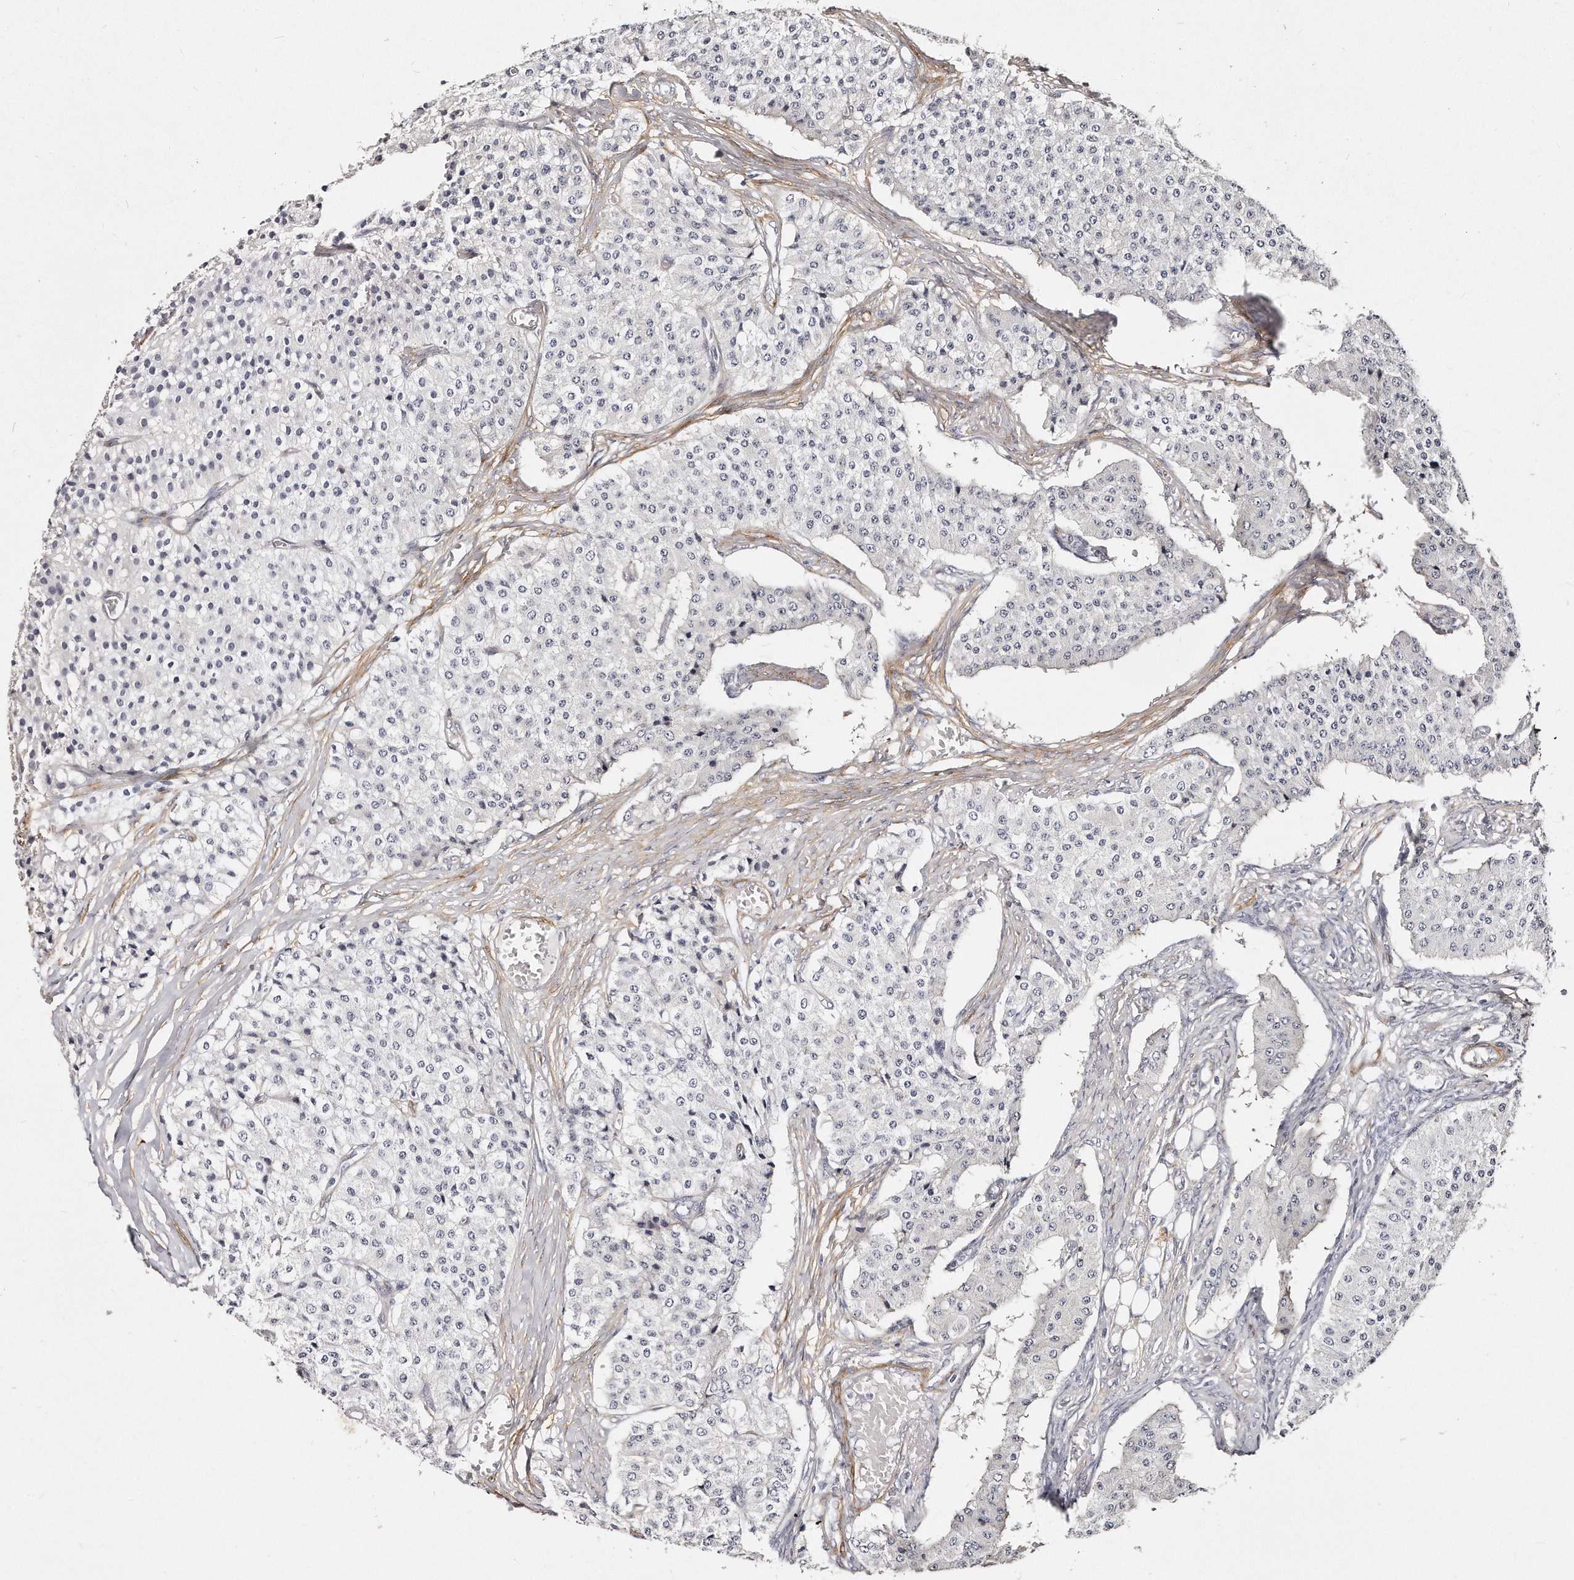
{"staining": {"intensity": "negative", "quantity": "none", "location": "none"}, "tissue": "carcinoid", "cell_type": "Tumor cells", "image_type": "cancer", "snomed": [{"axis": "morphology", "description": "Carcinoid, malignant, NOS"}, {"axis": "topography", "description": "Colon"}], "caption": "This micrograph is of carcinoid stained with immunohistochemistry (IHC) to label a protein in brown with the nuclei are counter-stained blue. There is no staining in tumor cells.", "gene": "LMOD1", "patient": {"sex": "female", "age": 52}}